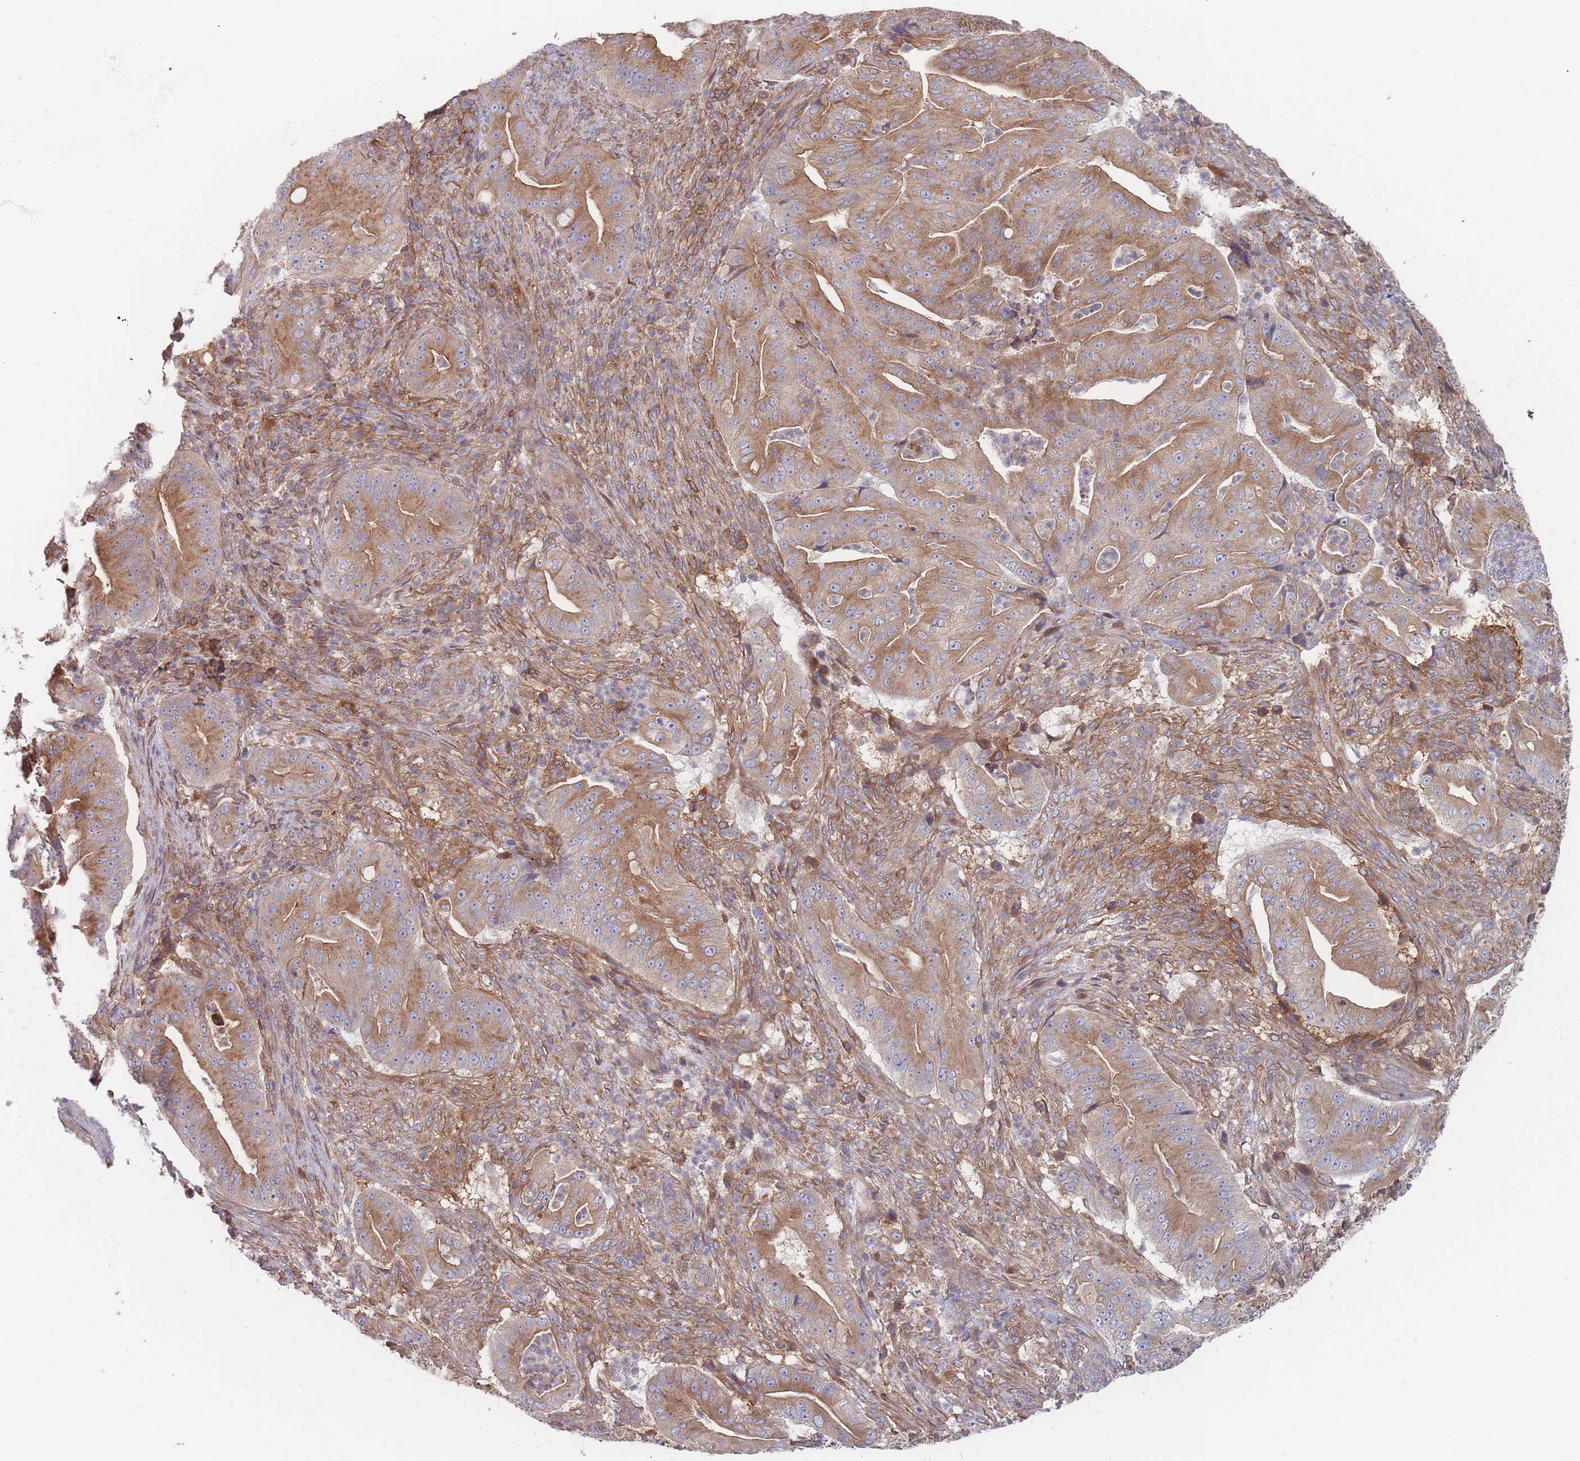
{"staining": {"intensity": "moderate", "quantity": ">75%", "location": "cytoplasmic/membranous"}, "tissue": "pancreatic cancer", "cell_type": "Tumor cells", "image_type": "cancer", "snomed": [{"axis": "morphology", "description": "Adenocarcinoma, NOS"}, {"axis": "topography", "description": "Pancreas"}], "caption": "IHC (DAB (3,3'-diaminobenzidine)) staining of pancreatic adenocarcinoma displays moderate cytoplasmic/membranous protein expression in about >75% of tumor cells. The staining was performed using DAB to visualize the protein expression in brown, while the nuclei were stained in blue with hematoxylin (Magnification: 20x).", "gene": "KDSR", "patient": {"sex": "male", "age": 71}}